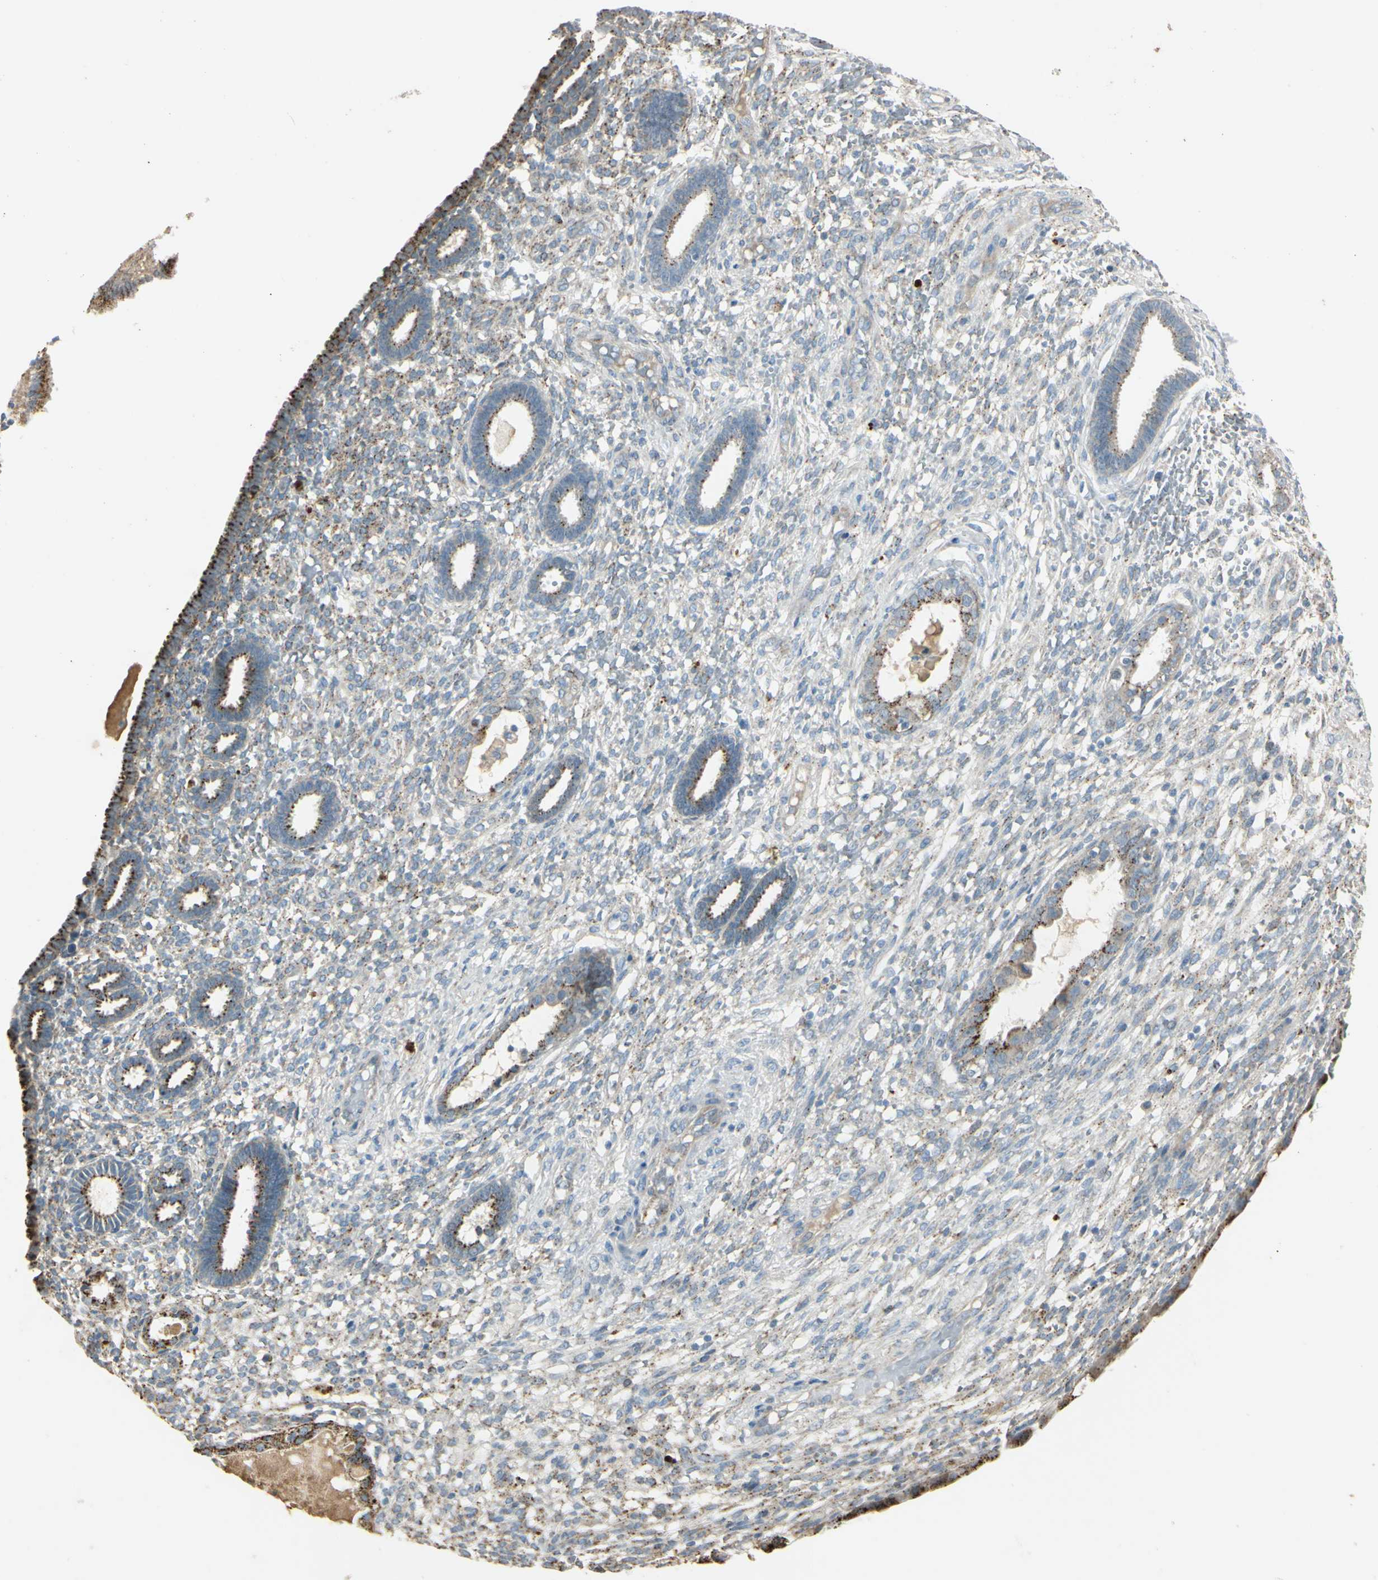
{"staining": {"intensity": "weak", "quantity": ">75%", "location": "cytoplasmic/membranous"}, "tissue": "endometrium", "cell_type": "Cells in endometrial stroma", "image_type": "normal", "snomed": [{"axis": "morphology", "description": "Normal tissue, NOS"}, {"axis": "topography", "description": "Endometrium"}], "caption": "IHC image of unremarkable endometrium: endometrium stained using immunohistochemistry shows low levels of weak protein expression localized specifically in the cytoplasmic/membranous of cells in endometrial stroma, appearing as a cytoplasmic/membranous brown color.", "gene": "ANGPTL1", "patient": {"sex": "female", "age": 61}}